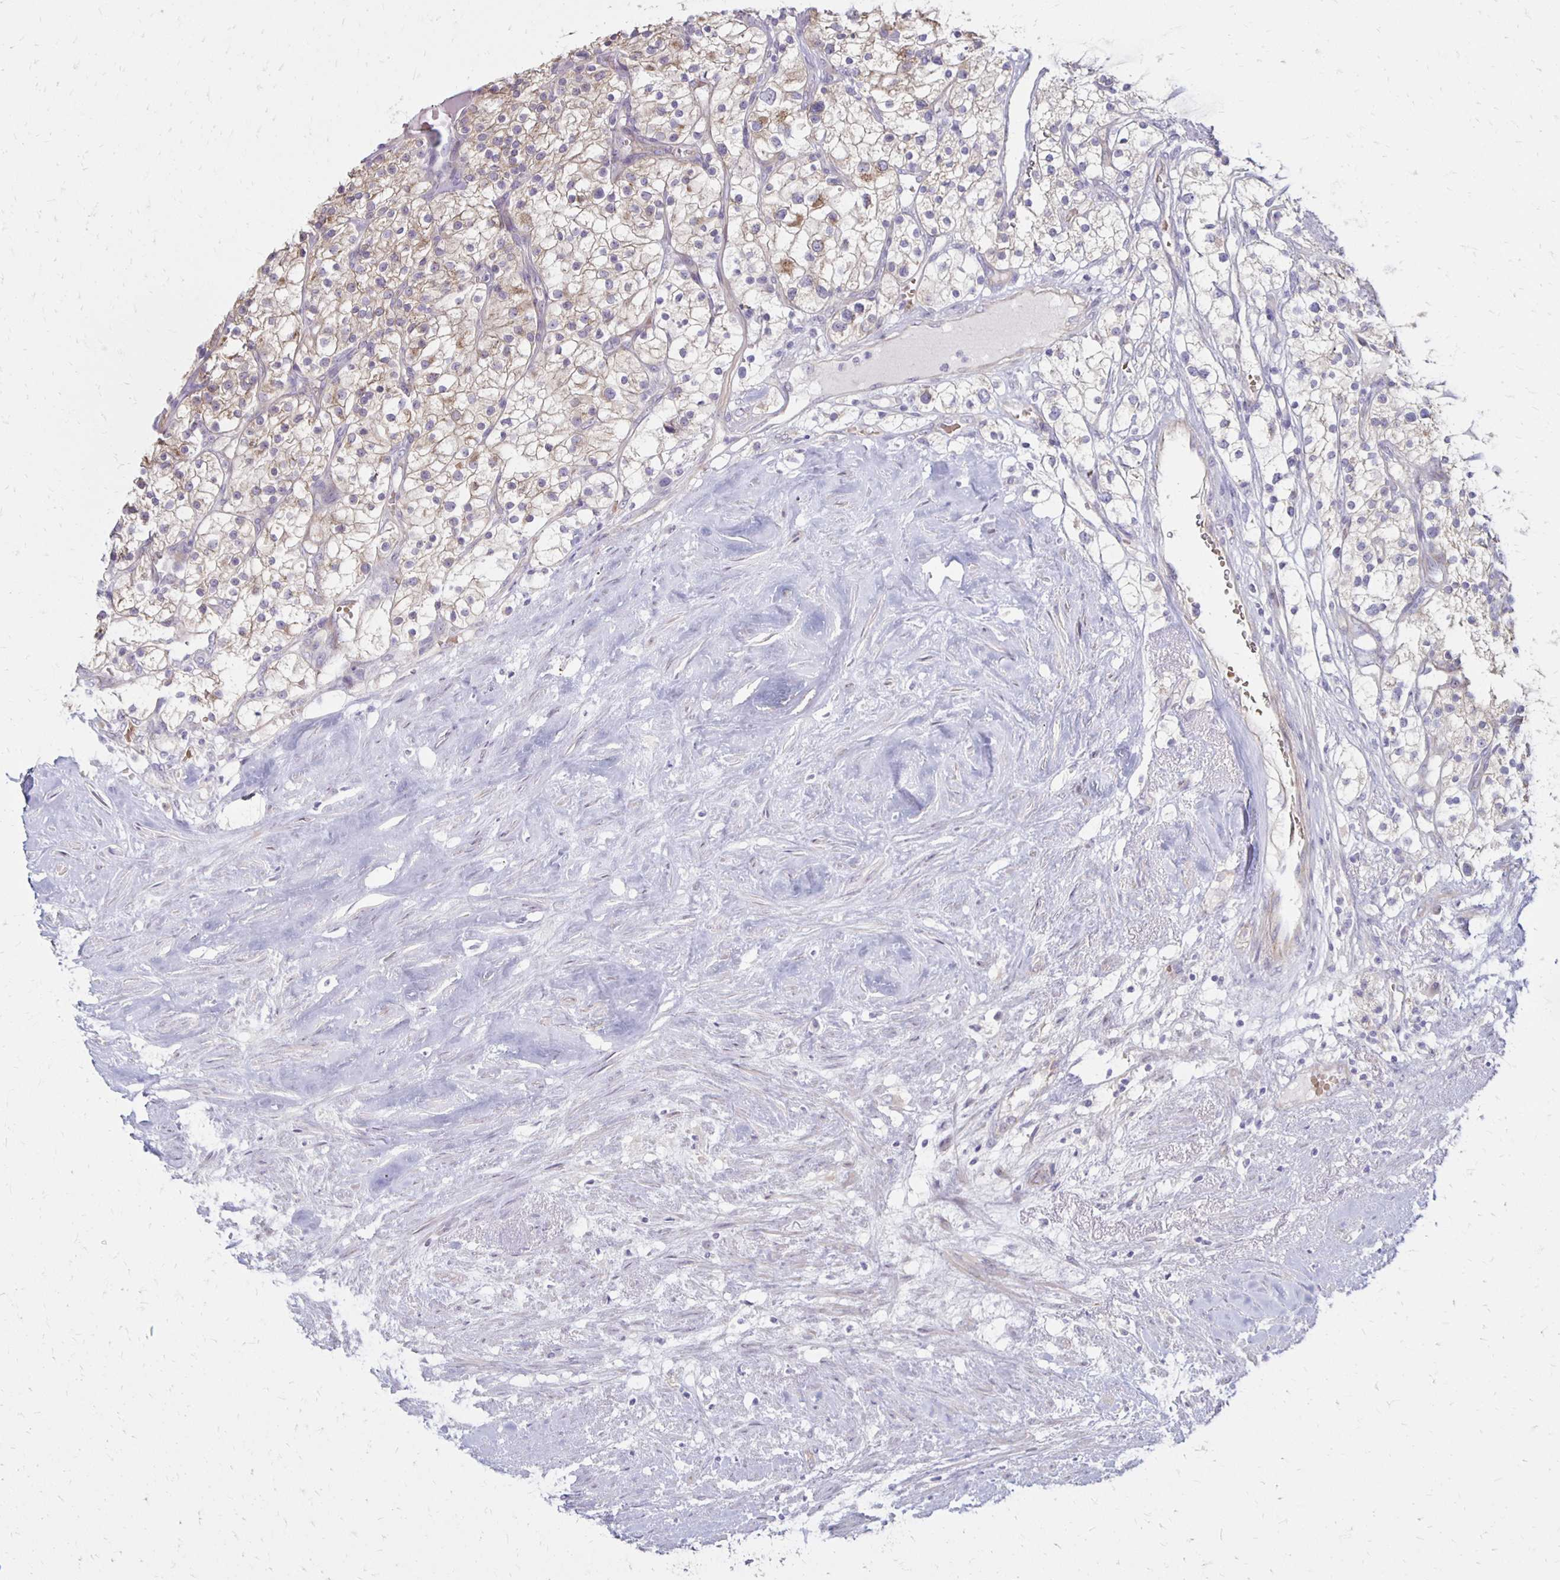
{"staining": {"intensity": "weak", "quantity": "25%-75%", "location": "cytoplasmic/membranous"}, "tissue": "renal cancer", "cell_type": "Tumor cells", "image_type": "cancer", "snomed": [{"axis": "morphology", "description": "Adenocarcinoma, NOS"}, {"axis": "topography", "description": "Kidney"}], "caption": "Renal adenocarcinoma was stained to show a protein in brown. There is low levels of weak cytoplasmic/membranous expression in about 25%-75% of tumor cells.", "gene": "KATNBL1", "patient": {"sex": "male", "age": 80}}